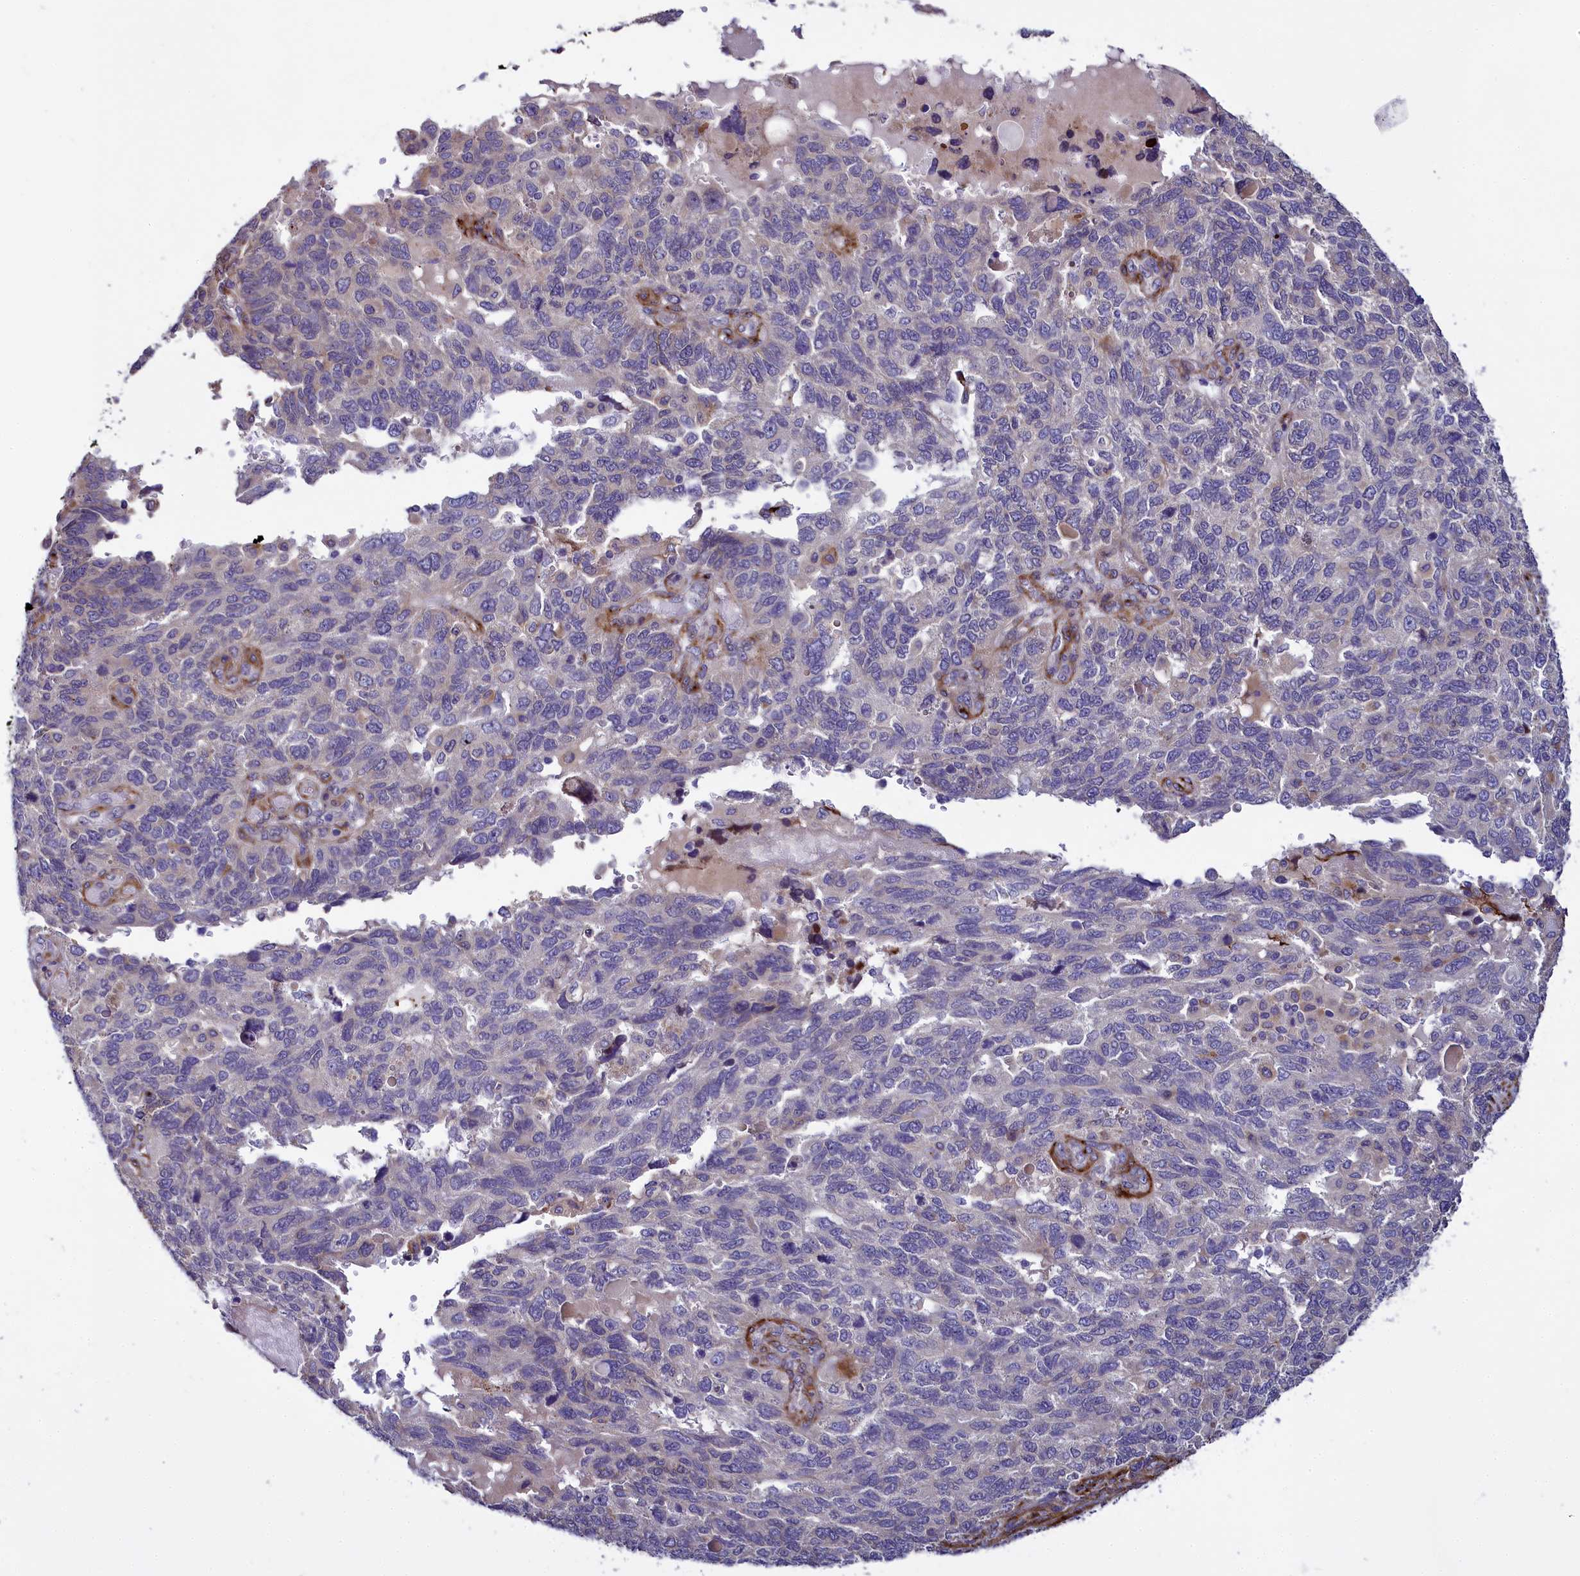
{"staining": {"intensity": "negative", "quantity": "none", "location": "none"}, "tissue": "endometrial cancer", "cell_type": "Tumor cells", "image_type": "cancer", "snomed": [{"axis": "morphology", "description": "Adenocarcinoma, NOS"}, {"axis": "topography", "description": "Endometrium"}], "caption": "Endometrial adenocarcinoma was stained to show a protein in brown. There is no significant expression in tumor cells. (Stains: DAB immunohistochemistry with hematoxylin counter stain, Microscopy: brightfield microscopy at high magnification).", "gene": "MRC2", "patient": {"sex": "female", "age": 66}}